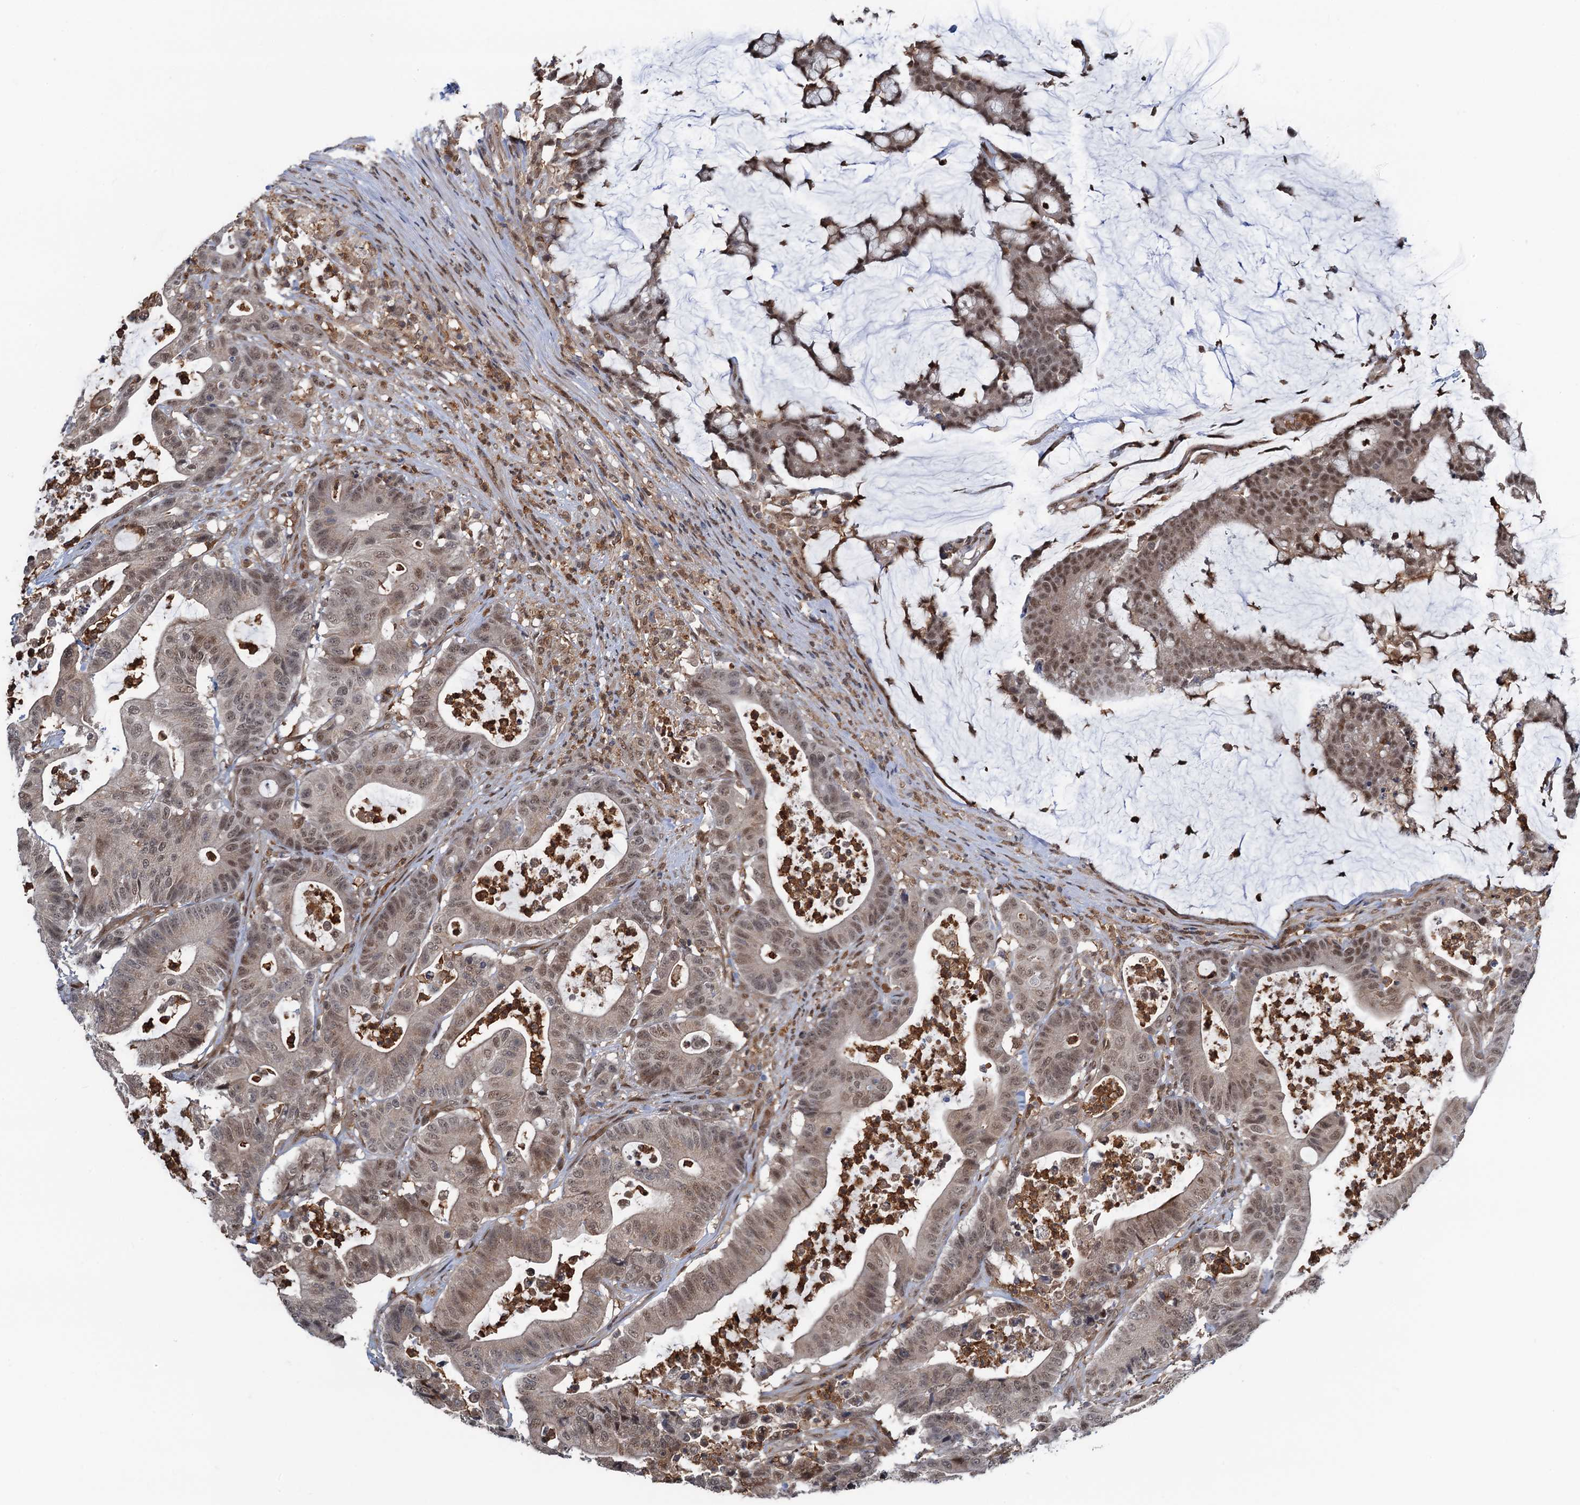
{"staining": {"intensity": "moderate", "quantity": ">75%", "location": "nuclear"}, "tissue": "colorectal cancer", "cell_type": "Tumor cells", "image_type": "cancer", "snomed": [{"axis": "morphology", "description": "Adenocarcinoma, NOS"}, {"axis": "topography", "description": "Colon"}], "caption": "Tumor cells demonstrate medium levels of moderate nuclear expression in approximately >75% of cells in human colorectal cancer (adenocarcinoma).", "gene": "ZNF609", "patient": {"sex": "female", "age": 84}}